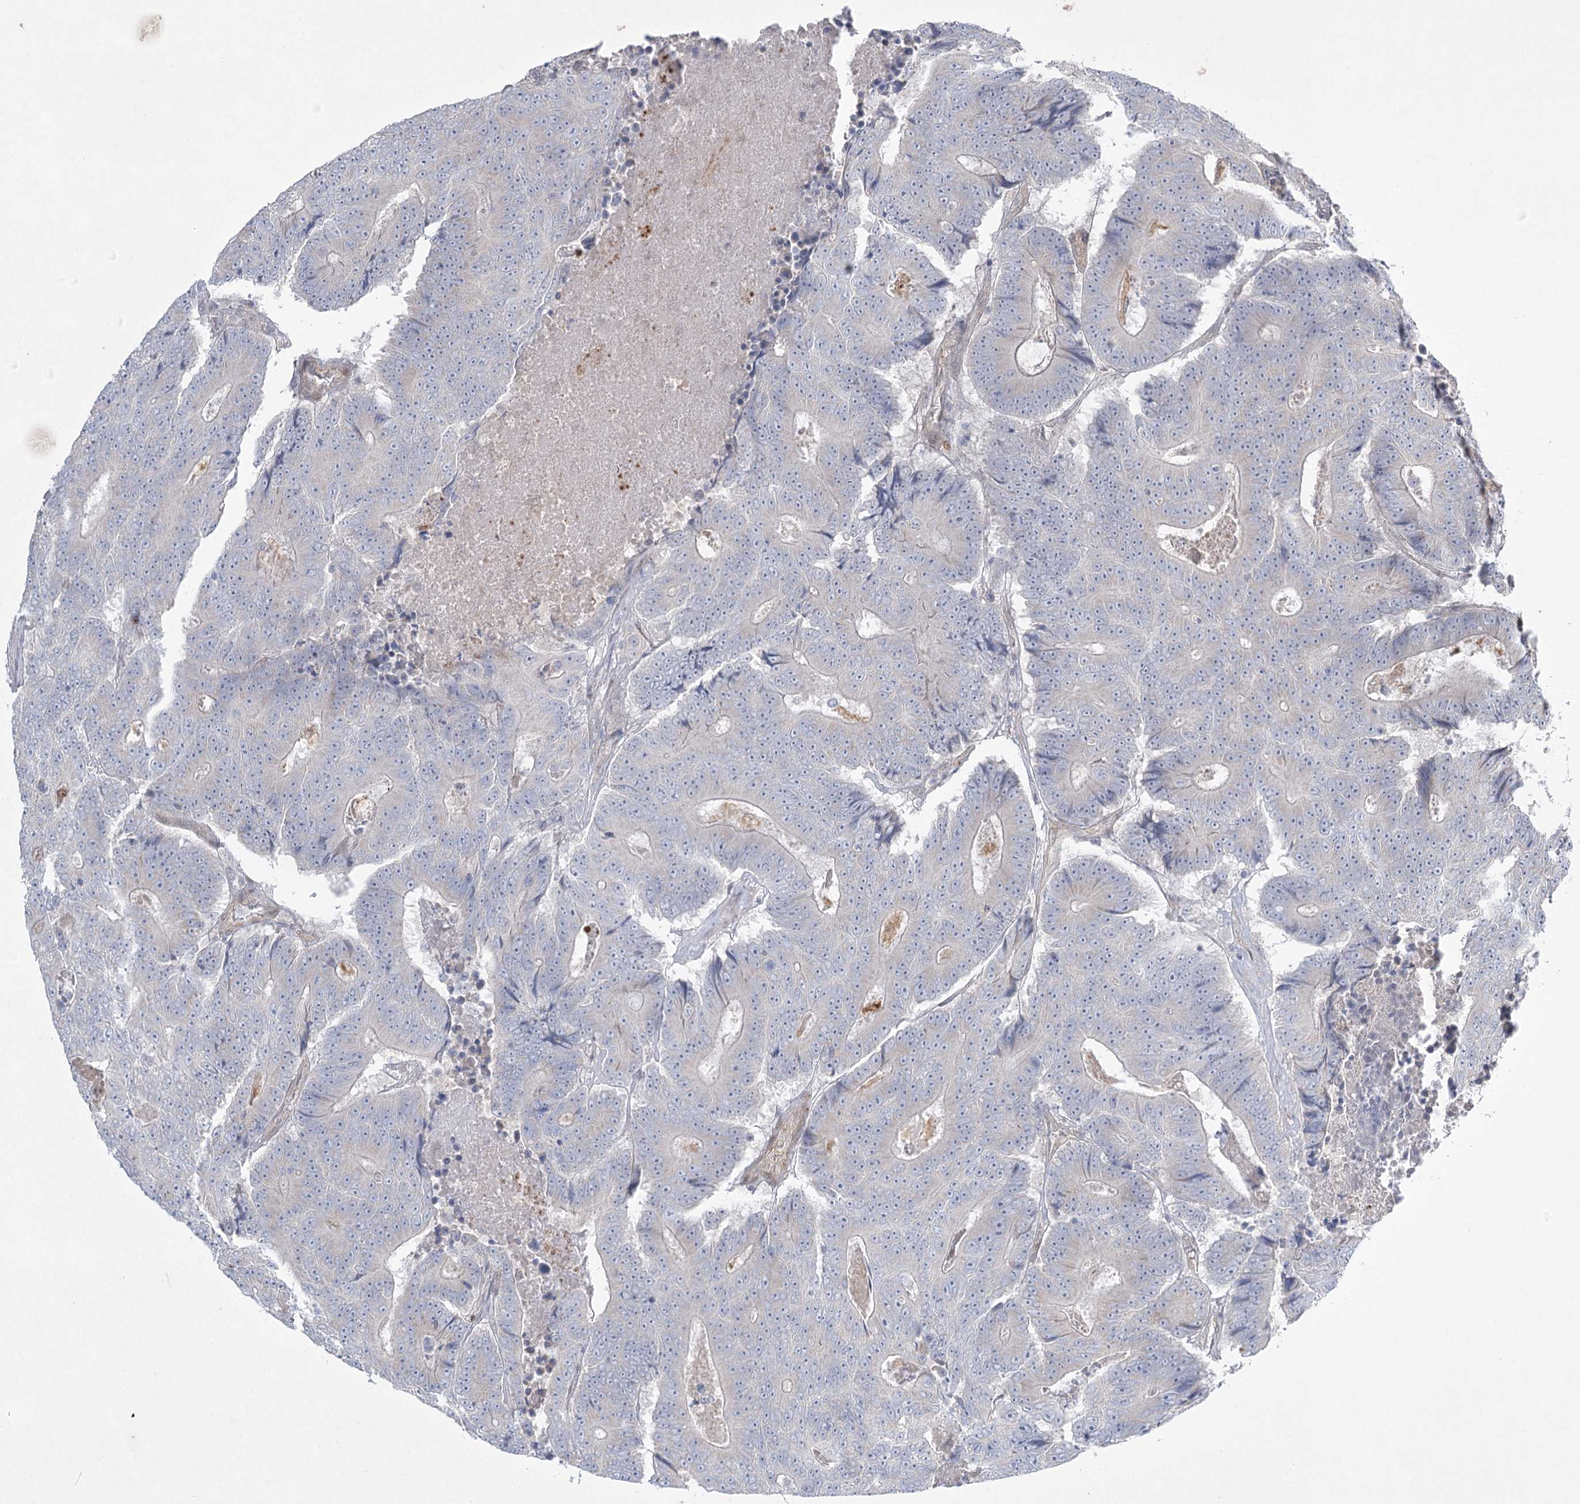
{"staining": {"intensity": "negative", "quantity": "none", "location": "none"}, "tissue": "colorectal cancer", "cell_type": "Tumor cells", "image_type": "cancer", "snomed": [{"axis": "morphology", "description": "Adenocarcinoma, NOS"}, {"axis": "topography", "description": "Colon"}], "caption": "Tumor cells show no significant positivity in adenocarcinoma (colorectal).", "gene": "AMTN", "patient": {"sex": "male", "age": 83}}